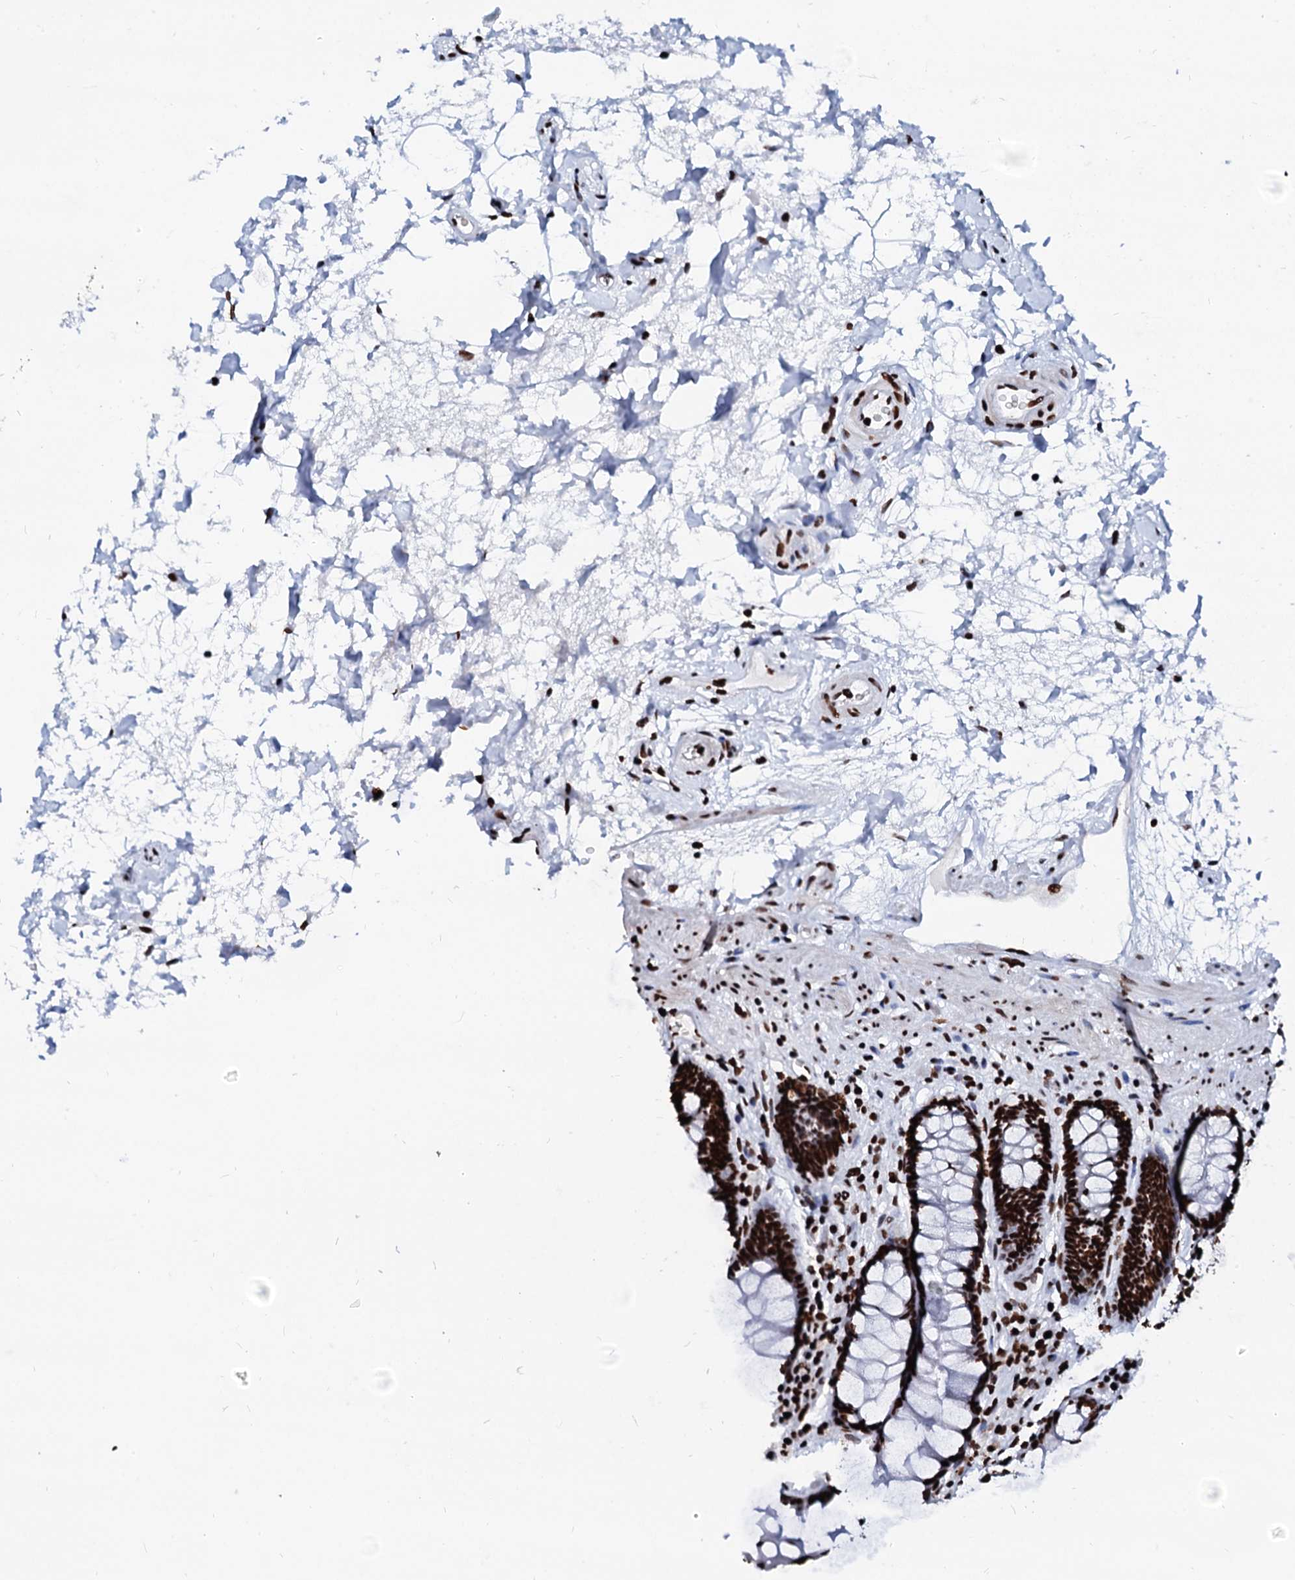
{"staining": {"intensity": "strong", "quantity": ">75%", "location": "nuclear"}, "tissue": "rectum", "cell_type": "Glandular cells", "image_type": "normal", "snomed": [{"axis": "morphology", "description": "Normal tissue, NOS"}, {"axis": "topography", "description": "Rectum"}], "caption": "A brown stain shows strong nuclear staining of a protein in glandular cells of unremarkable rectum.", "gene": "RALY", "patient": {"sex": "male", "age": 64}}